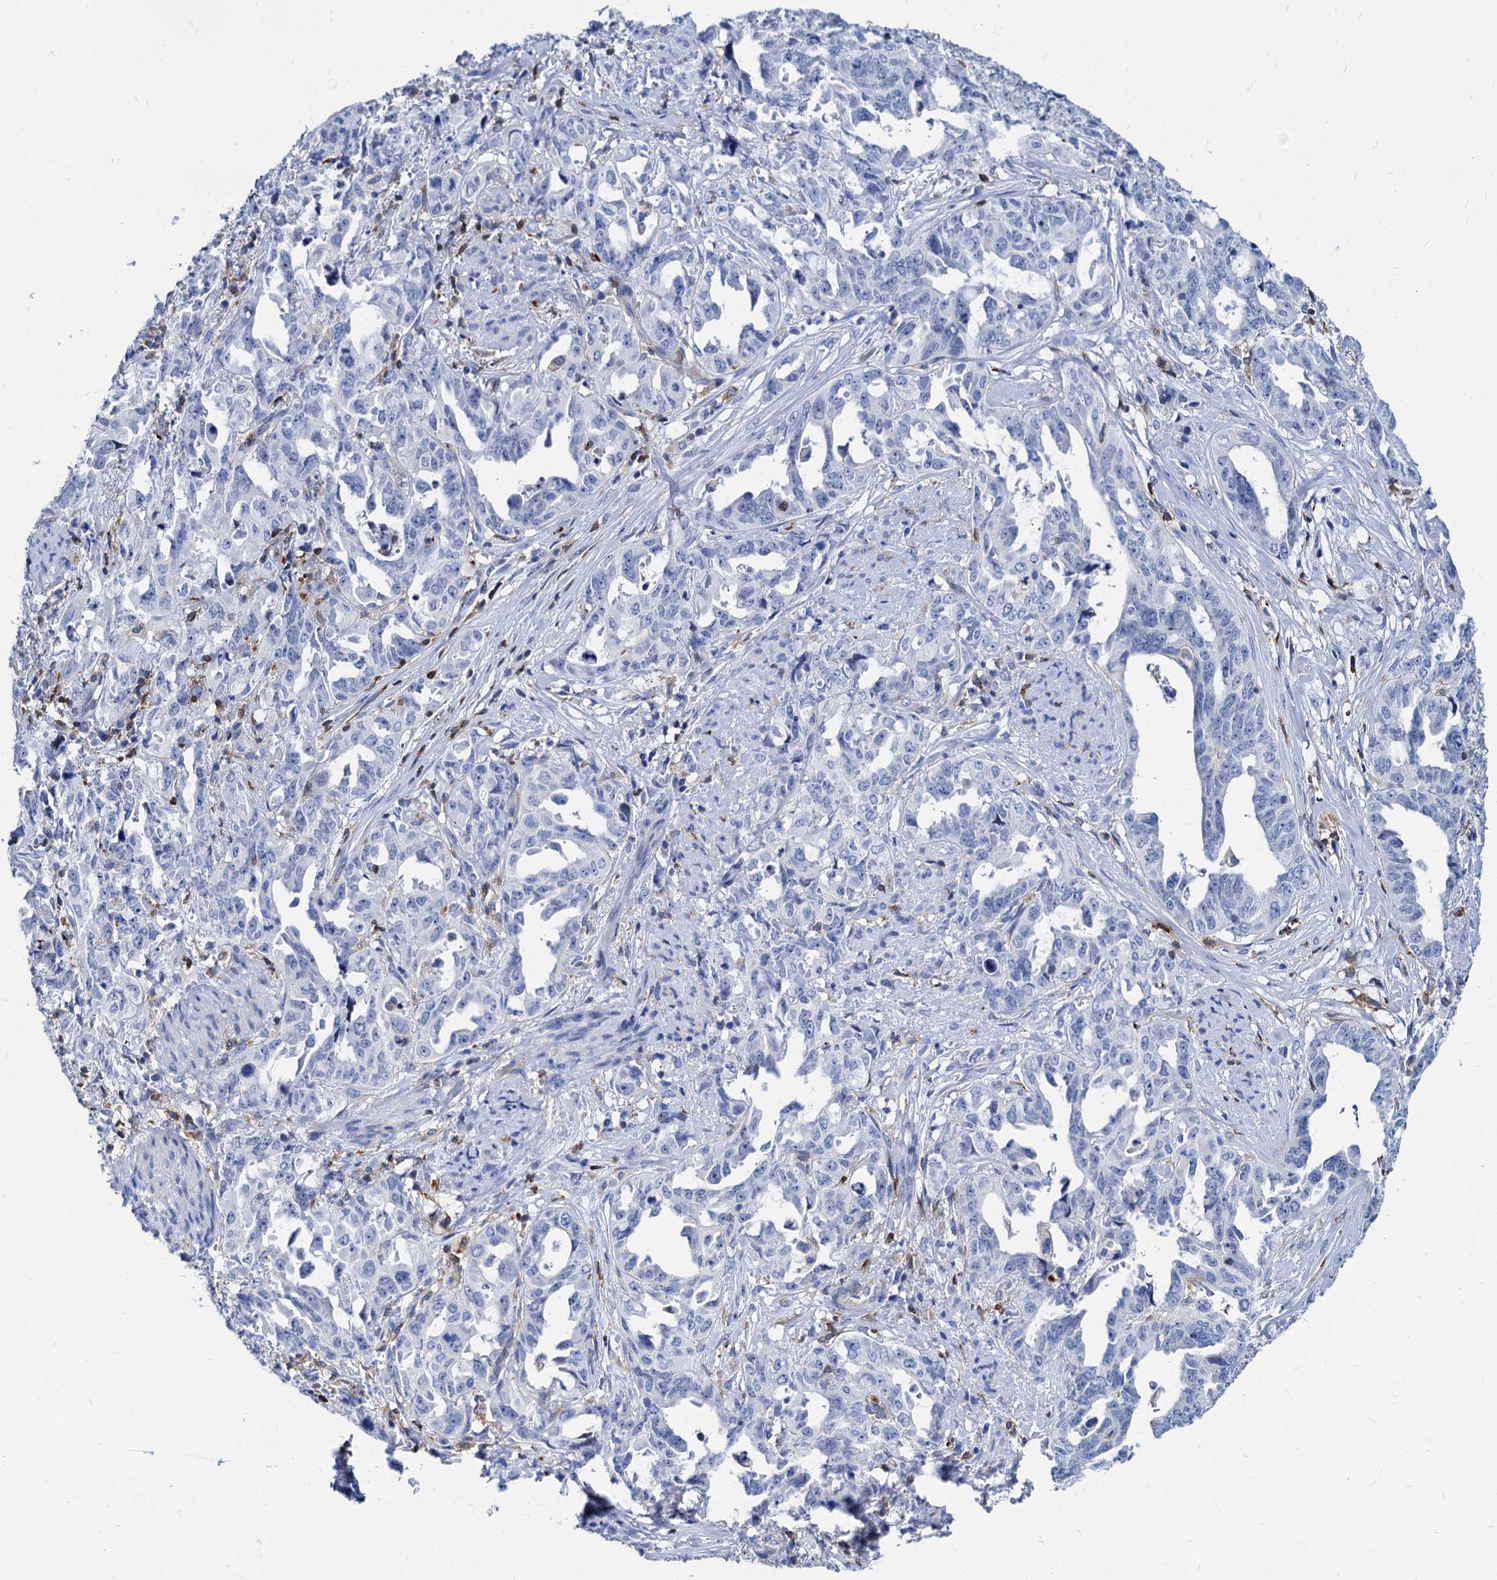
{"staining": {"intensity": "negative", "quantity": "none", "location": "none"}, "tissue": "endometrial cancer", "cell_type": "Tumor cells", "image_type": "cancer", "snomed": [{"axis": "morphology", "description": "Adenocarcinoma, NOS"}, {"axis": "topography", "description": "Endometrium"}], "caption": "A high-resolution micrograph shows IHC staining of adenocarcinoma (endometrial), which shows no significant expression in tumor cells.", "gene": "LCP2", "patient": {"sex": "female", "age": 65}}